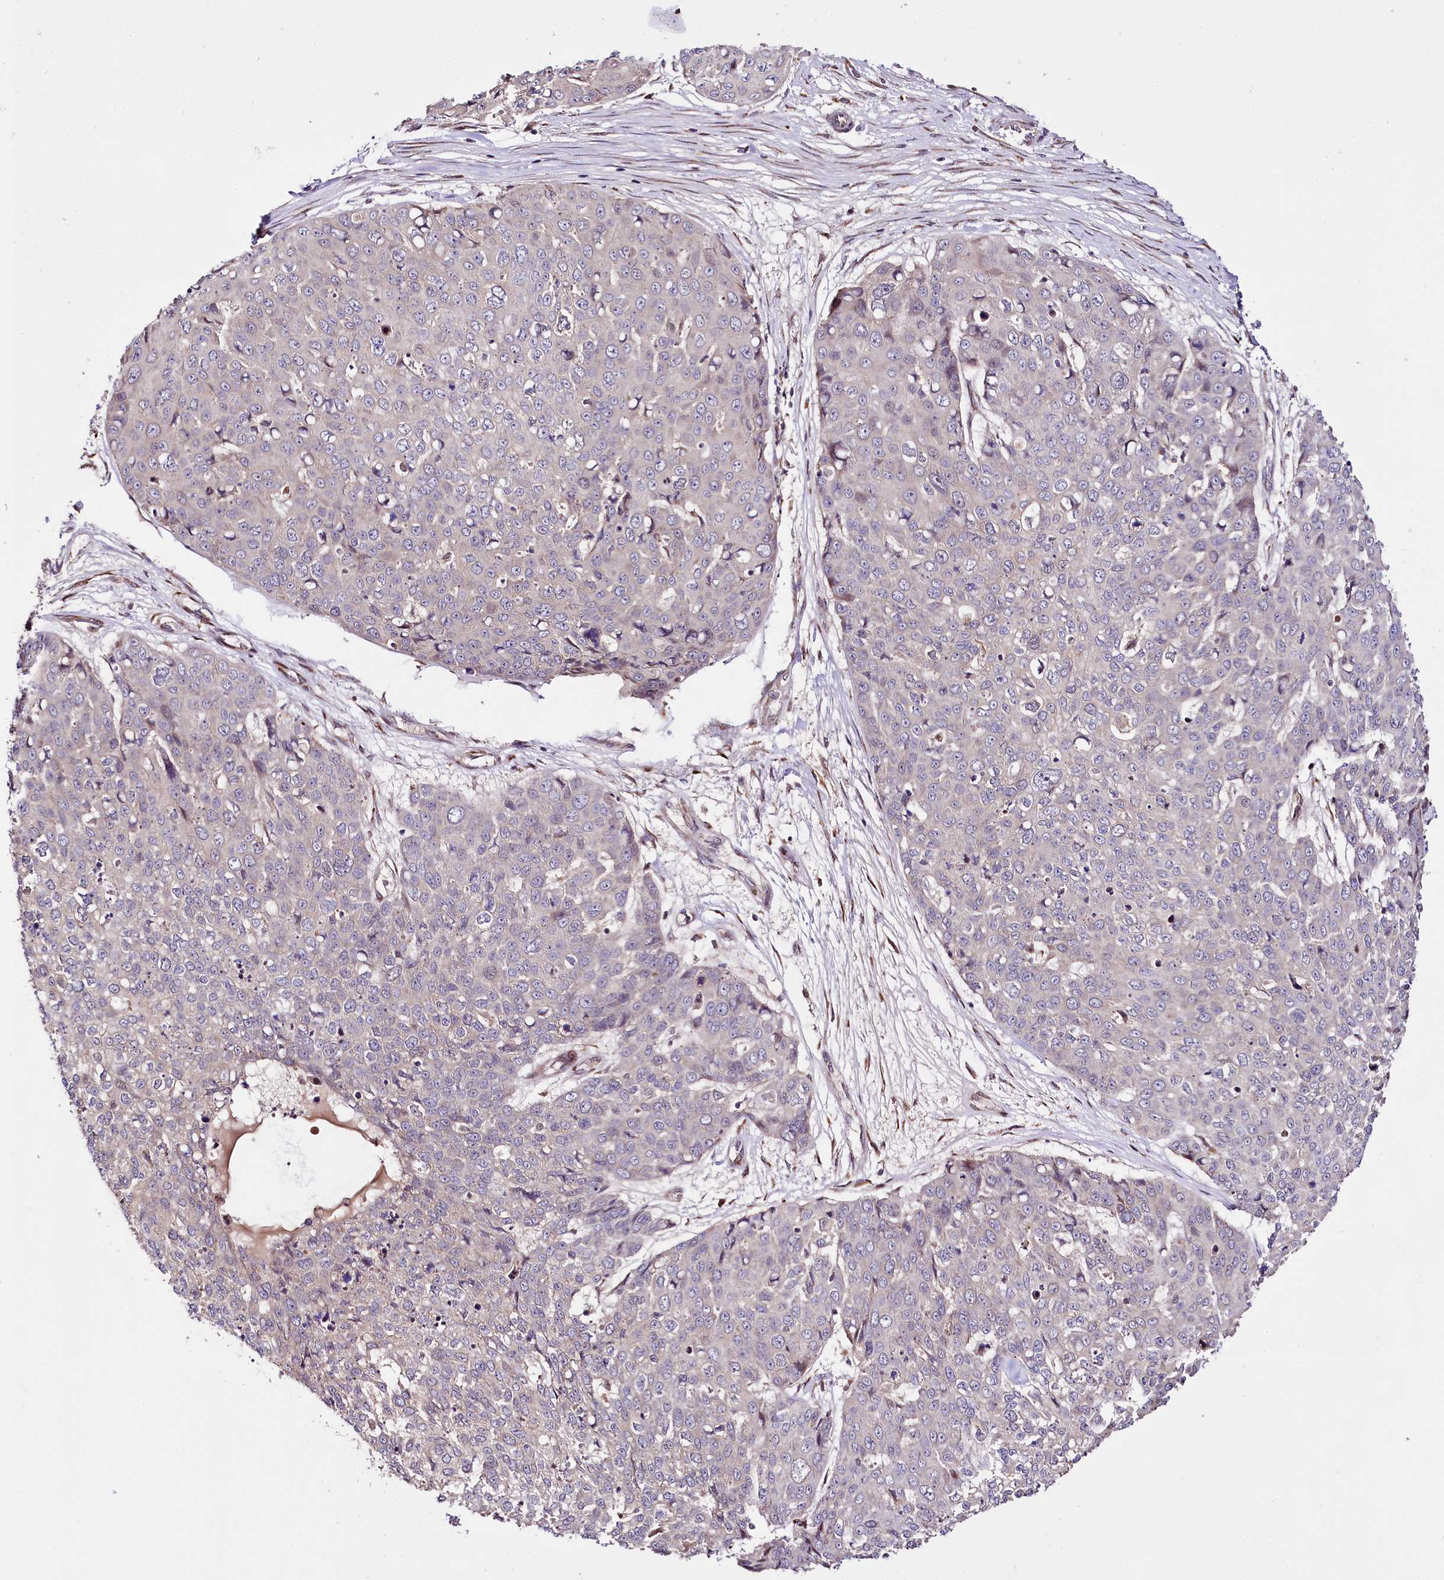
{"staining": {"intensity": "negative", "quantity": "none", "location": "none"}, "tissue": "skin cancer", "cell_type": "Tumor cells", "image_type": "cancer", "snomed": [{"axis": "morphology", "description": "Squamous cell carcinoma, NOS"}, {"axis": "topography", "description": "Skin"}], "caption": "Protein analysis of skin cancer (squamous cell carcinoma) displays no significant staining in tumor cells.", "gene": "CUTC", "patient": {"sex": "male", "age": 71}}